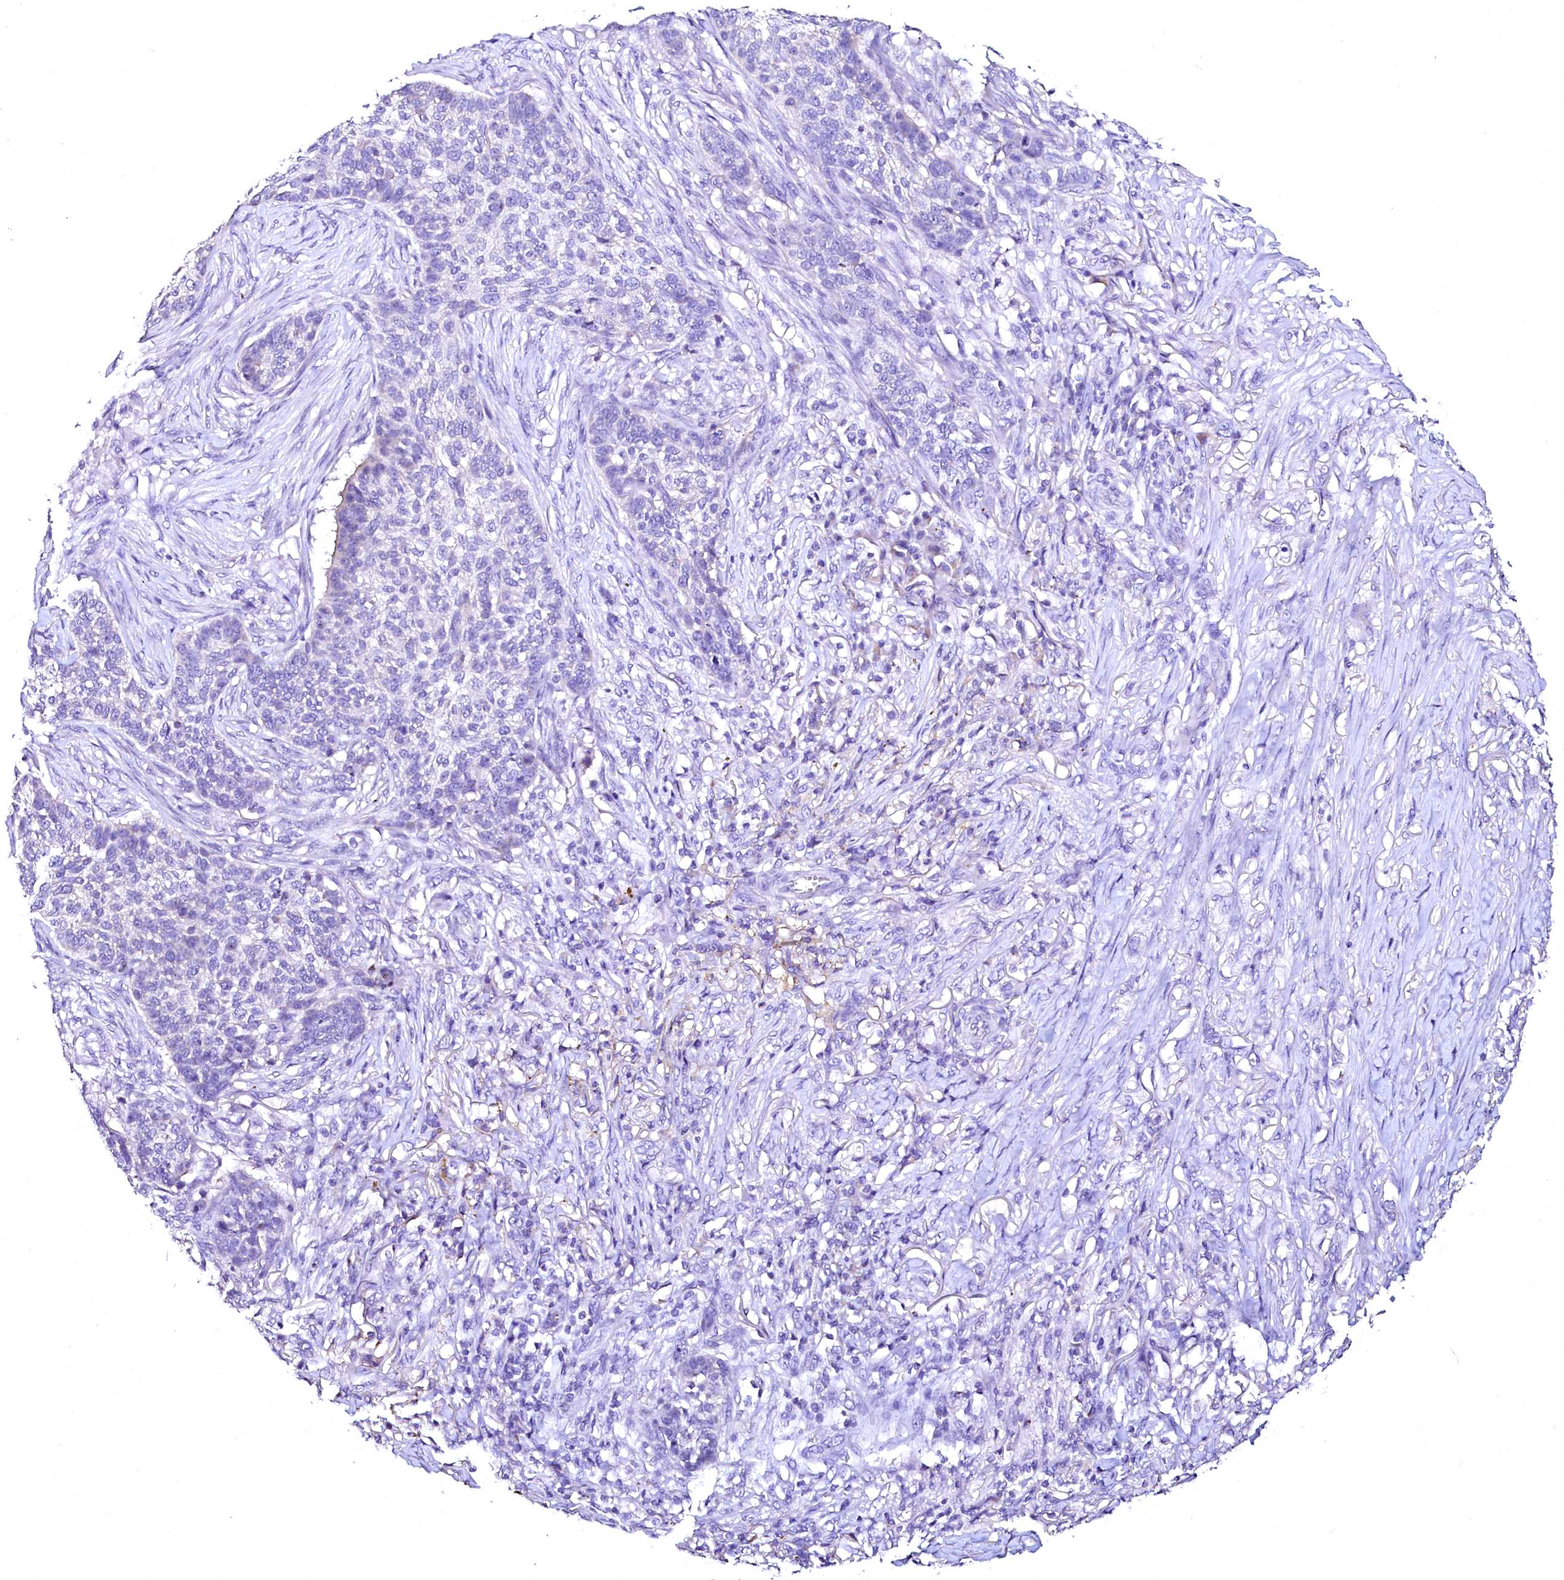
{"staining": {"intensity": "negative", "quantity": "none", "location": "none"}, "tissue": "skin cancer", "cell_type": "Tumor cells", "image_type": "cancer", "snomed": [{"axis": "morphology", "description": "Basal cell carcinoma"}, {"axis": "topography", "description": "Skin"}], "caption": "DAB (3,3'-diaminobenzidine) immunohistochemical staining of human basal cell carcinoma (skin) exhibits no significant expression in tumor cells.", "gene": "NALF1", "patient": {"sex": "male", "age": 85}}